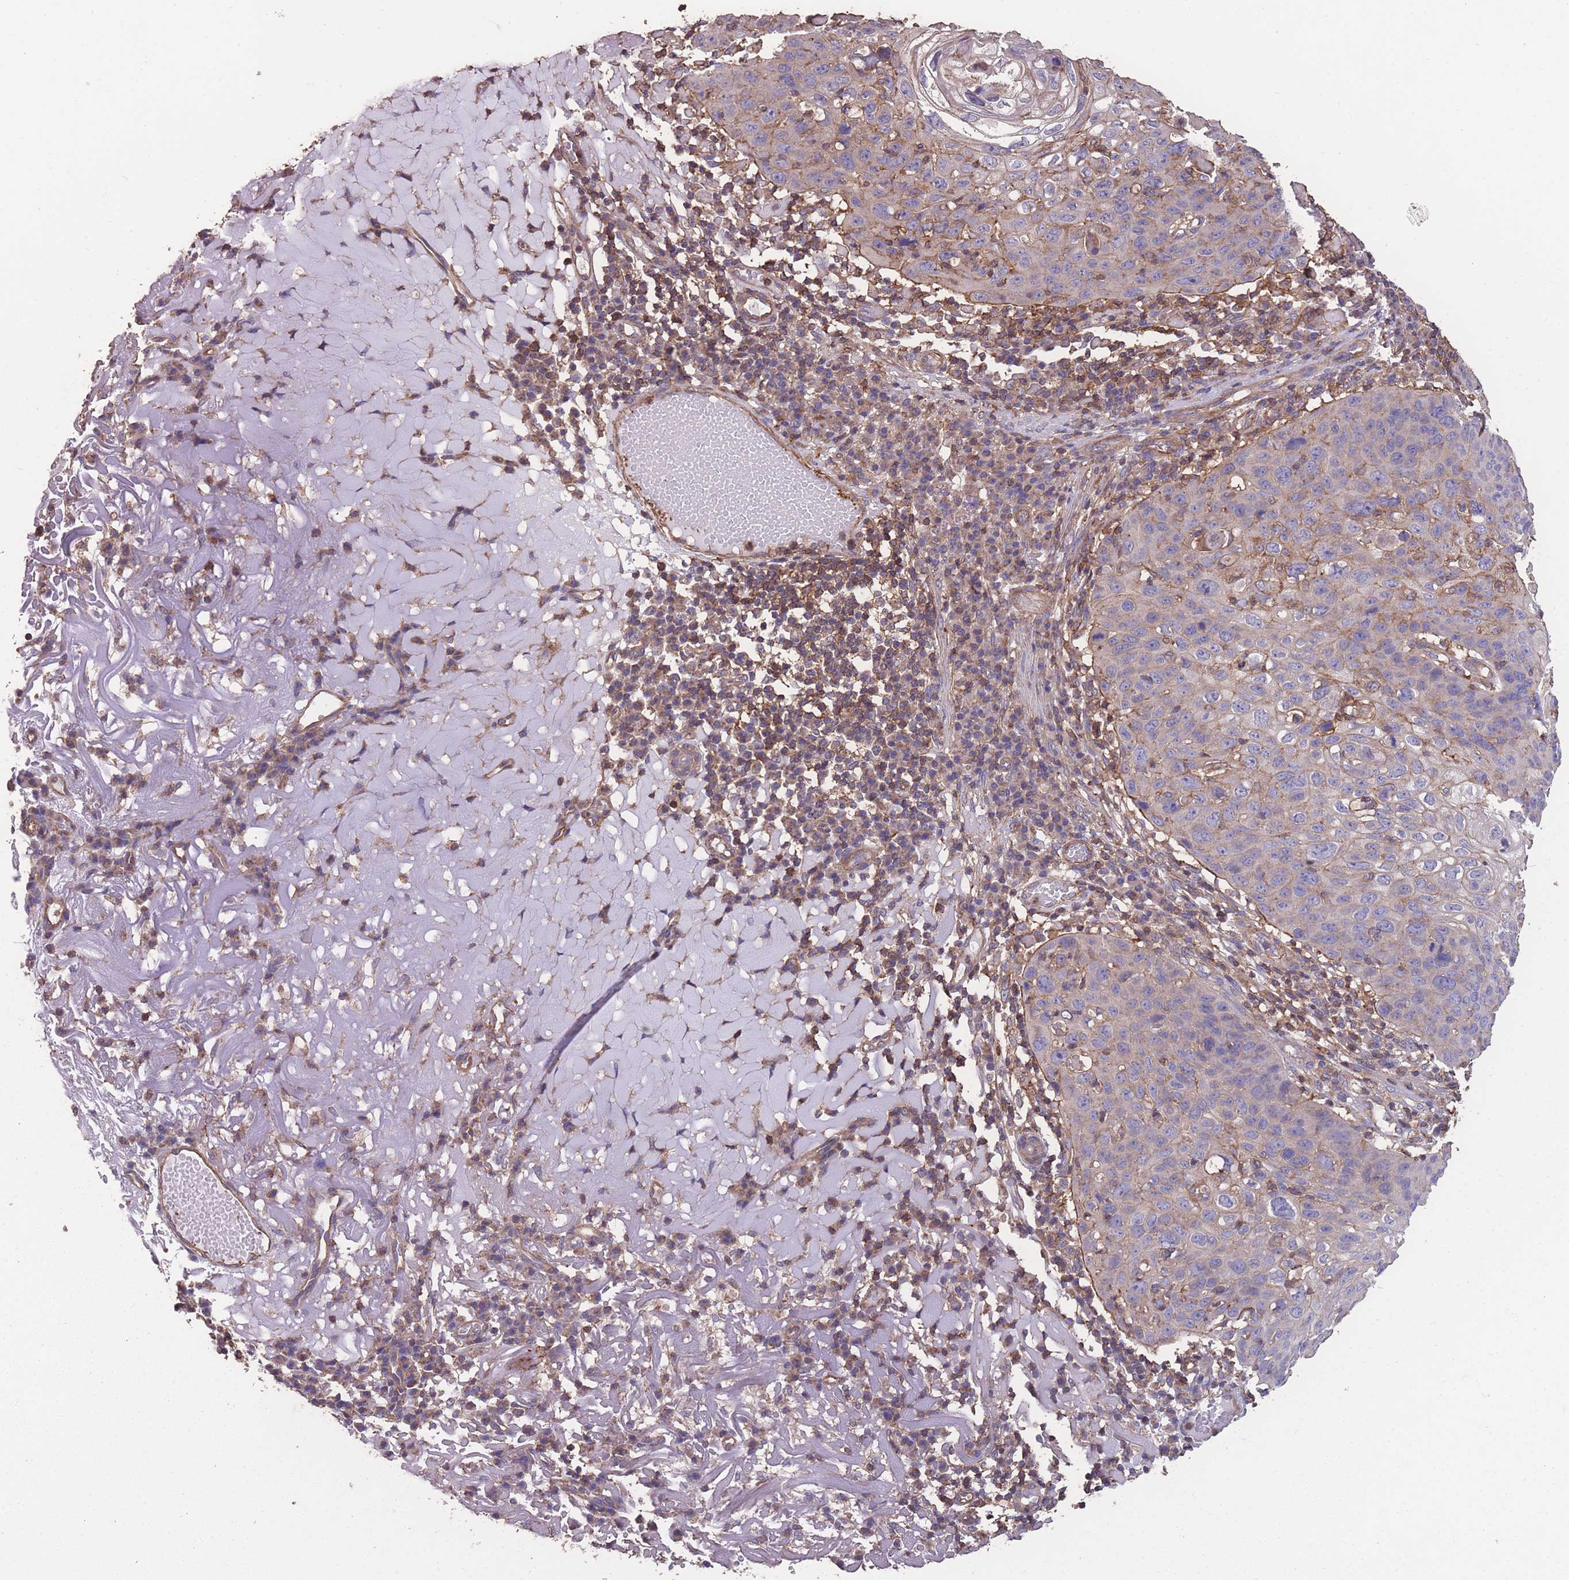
{"staining": {"intensity": "negative", "quantity": "none", "location": "none"}, "tissue": "skin cancer", "cell_type": "Tumor cells", "image_type": "cancer", "snomed": [{"axis": "morphology", "description": "Squamous cell carcinoma, NOS"}, {"axis": "topography", "description": "Skin"}], "caption": "DAB (3,3'-diaminobenzidine) immunohistochemical staining of skin cancer (squamous cell carcinoma) exhibits no significant staining in tumor cells.", "gene": "NUDT21", "patient": {"sex": "female", "age": 90}}